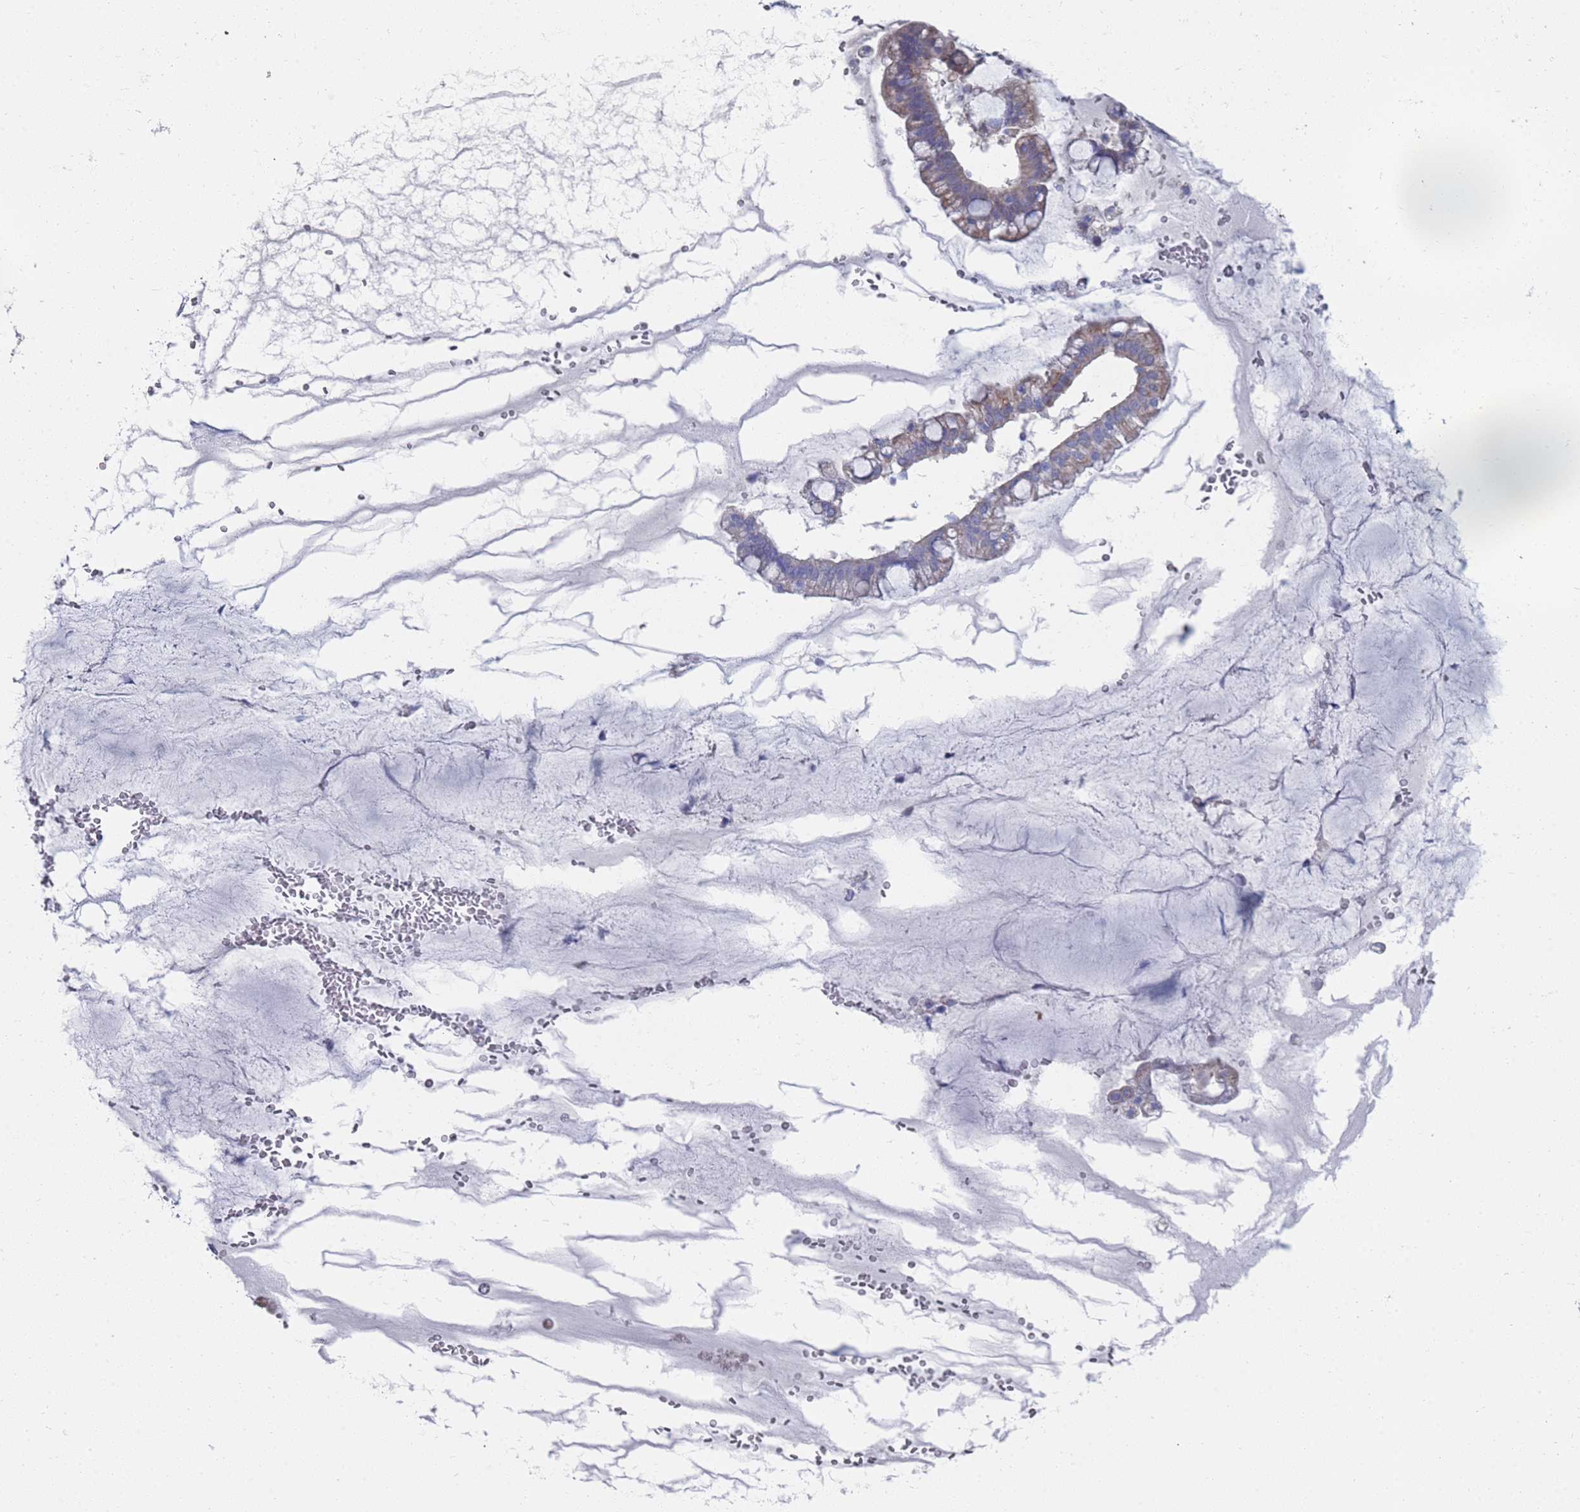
{"staining": {"intensity": "weak", "quantity": "<25%", "location": "cytoplasmic/membranous"}, "tissue": "ovarian cancer", "cell_type": "Tumor cells", "image_type": "cancer", "snomed": [{"axis": "morphology", "description": "Cystadenocarcinoma, mucinous, NOS"}, {"axis": "topography", "description": "Ovary"}], "caption": "Micrograph shows no significant protein staining in tumor cells of ovarian mucinous cystadenocarcinoma.", "gene": "SCAPER", "patient": {"sex": "female", "age": 73}}